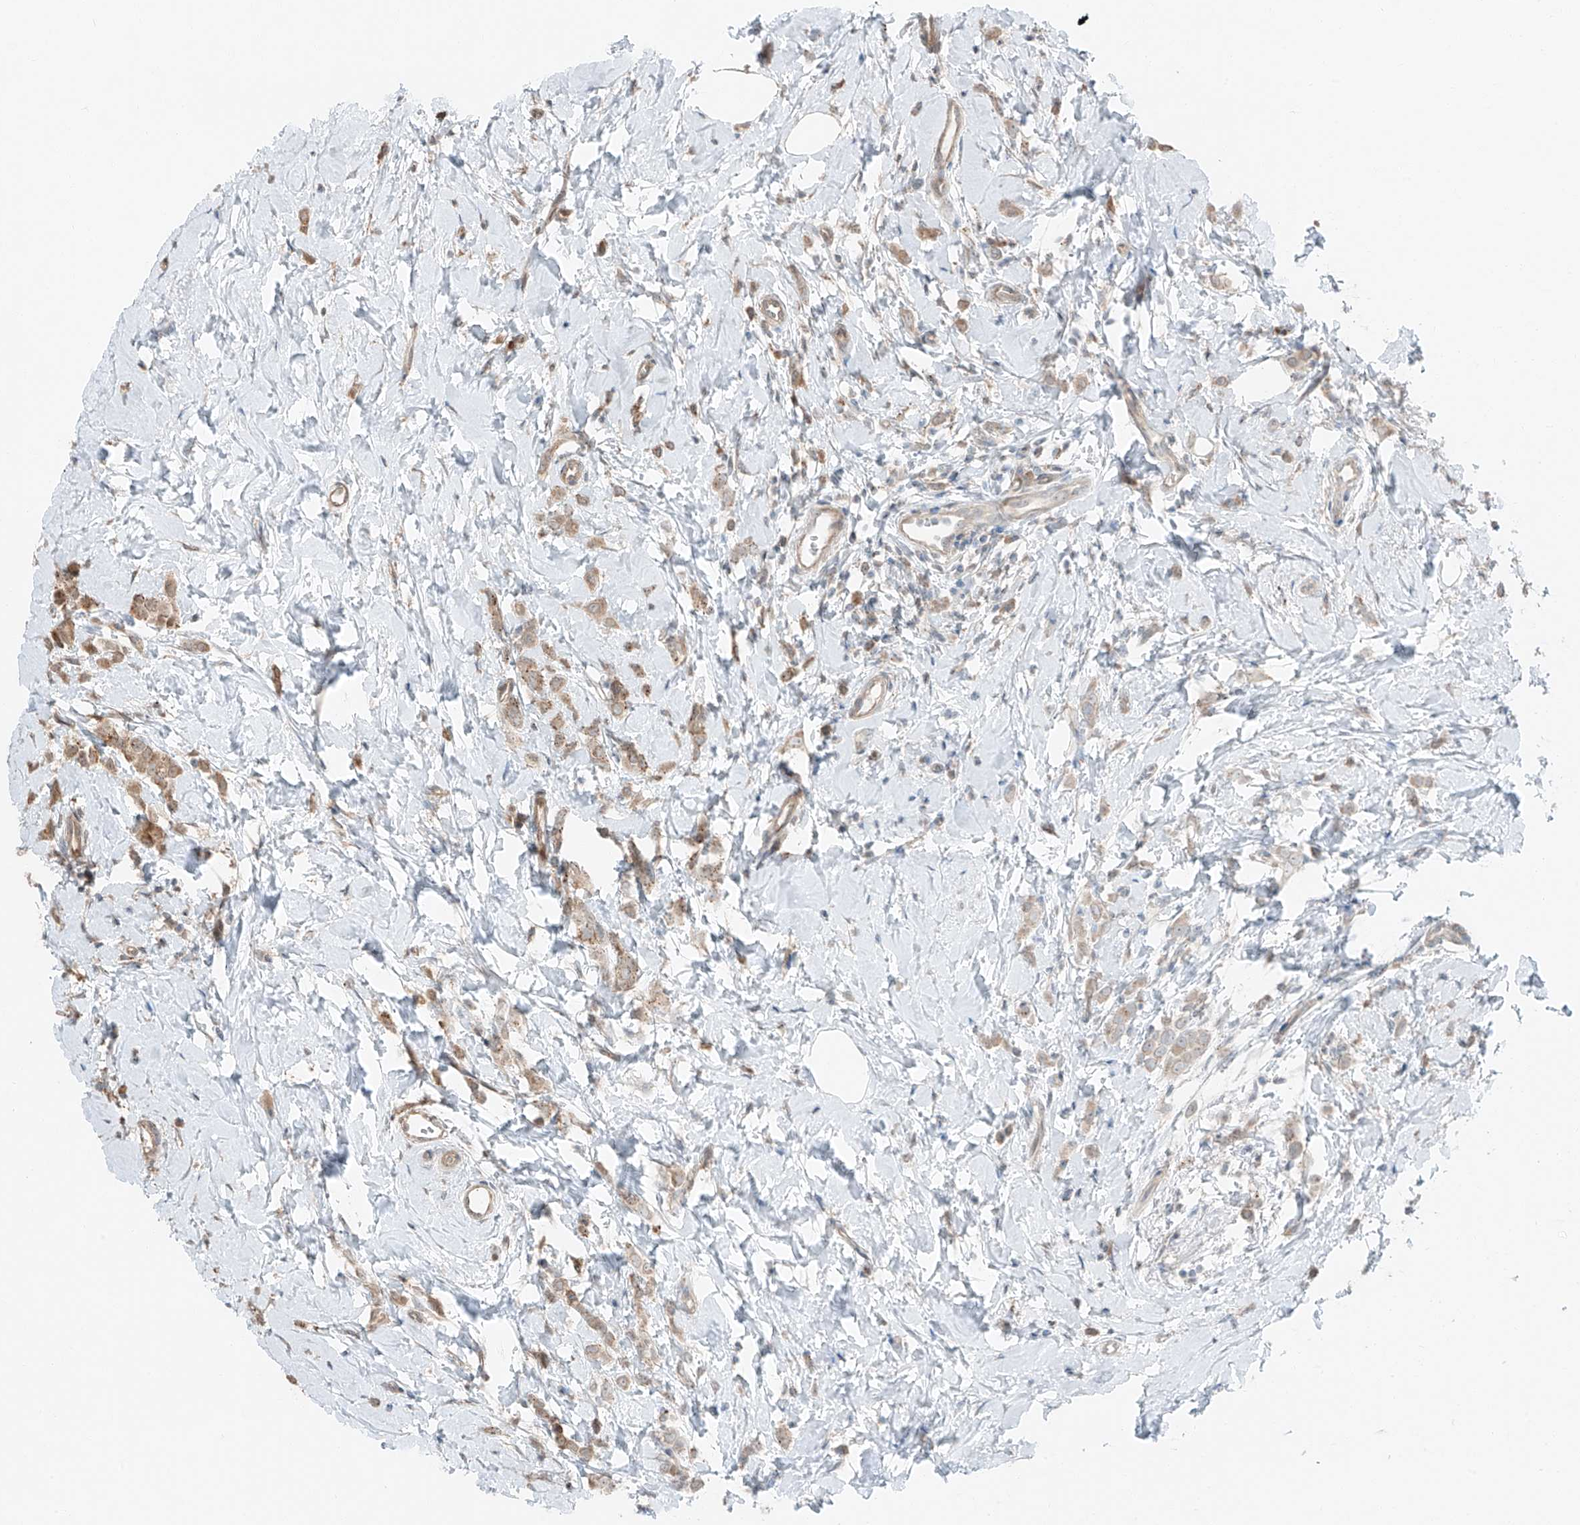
{"staining": {"intensity": "moderate", "quantity": "25%-75%", "location": "cytoplasmic/membranous"}, "tissue": "breast cancer", "cell_type": "Tumor cells", "image_type": "cancer", "snomed": [{"axis": "morphology", "description": "Lobular carcinoma"}, {"axis": "topography", "description": "Breast"}], "caption": "There is medium levels of moderate cytoplasmic/membranous expression in tumor cells of breast lobular carcinoma, as demonstrated by immunohistochemical staining (brown color).", "gene": "CEP162", "patient": {"sex": "female", "age": 47}}